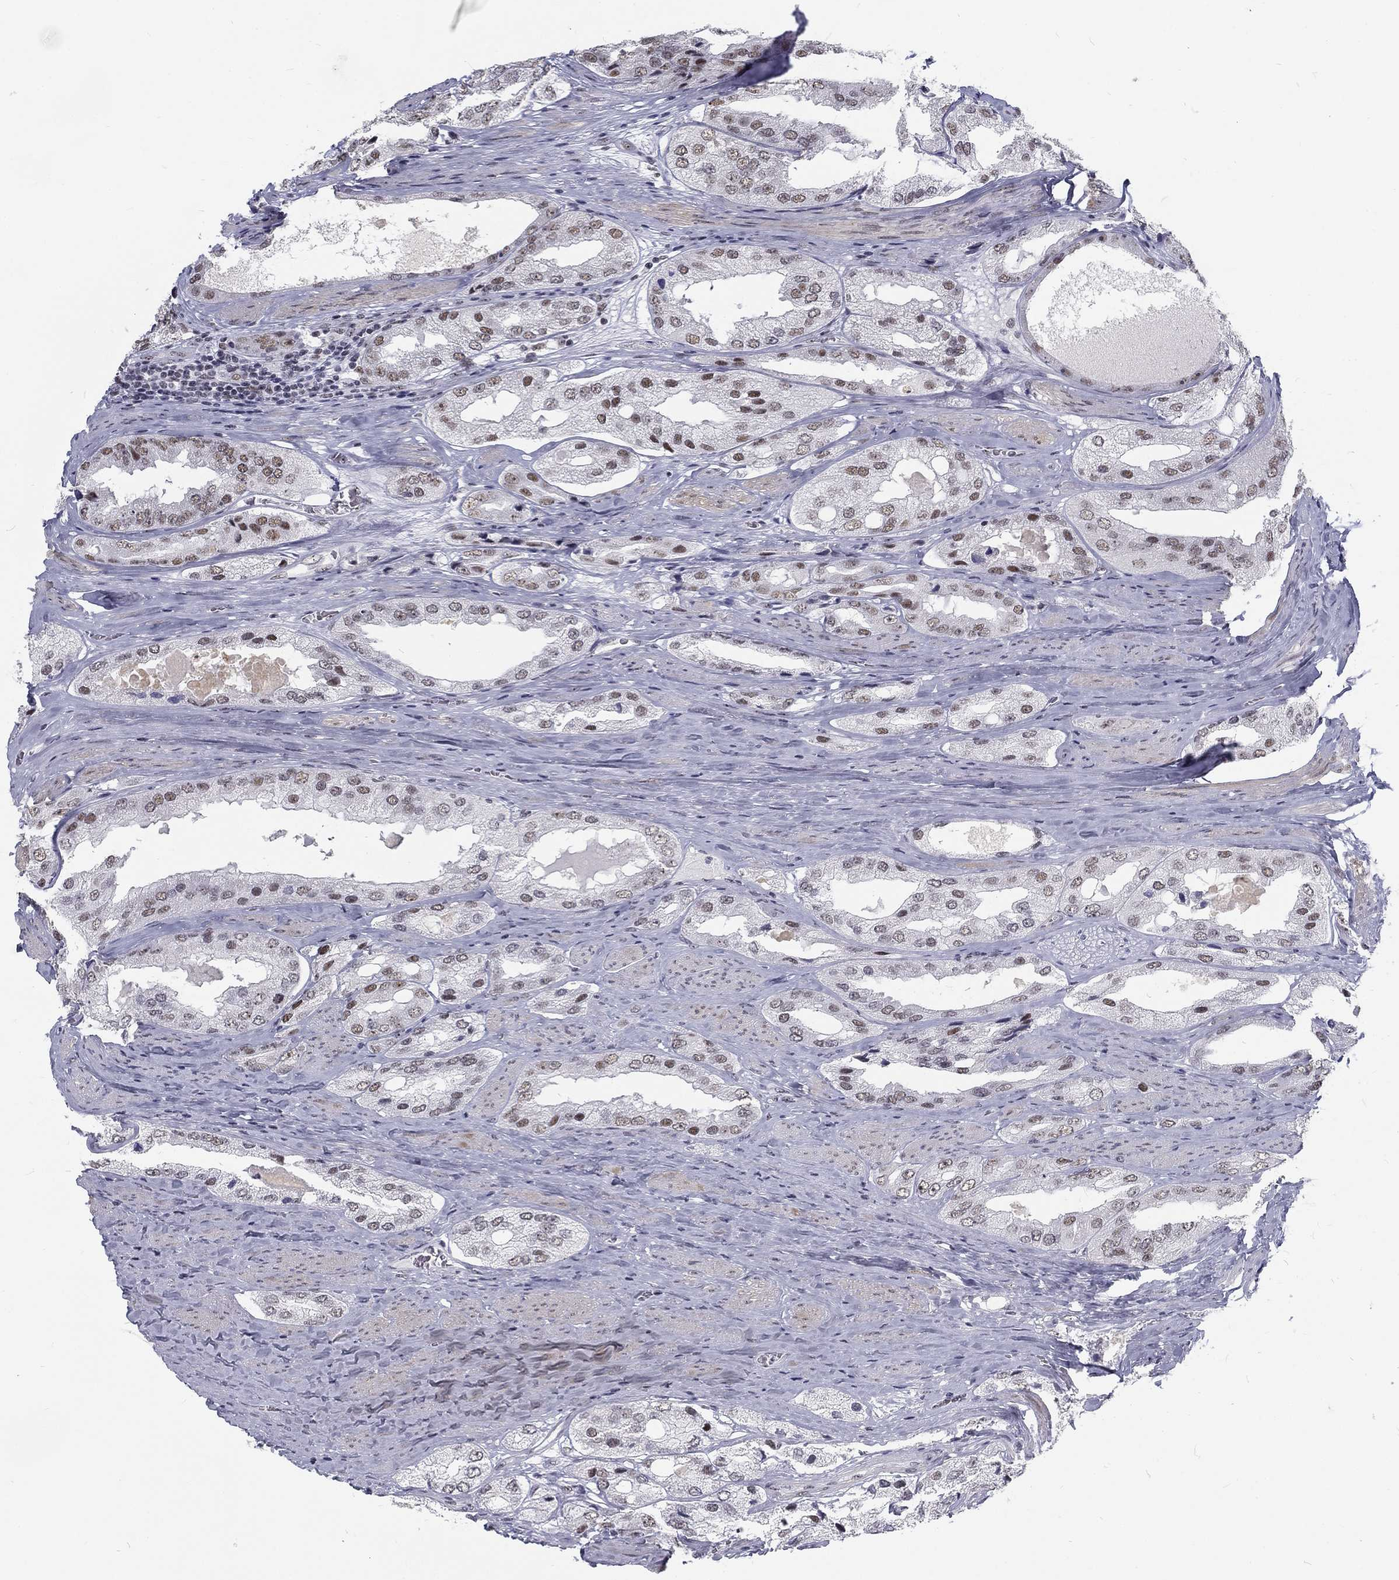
{"staining": {"intensity": "moderate", "quantity": "<25%", "location": "nuclear"}, "tissue": "prostate cancer", "cell_type": "Tumor cells", "image_type": "cancer", "snomed": [{"axis": "morphology", "description": "Adenocarcinoma, Low grade"}, {"axis": "topography", "description": "Prostate"}], "caption": "This is an image of immunohistochemistry (IHC) staining of adenocarcinoma (low-grade) (prostate), which shows moderate staining in the nuclear of tumor cells.", "gene": "SNORC", "patient": {"sex": "male", "age": 69}}